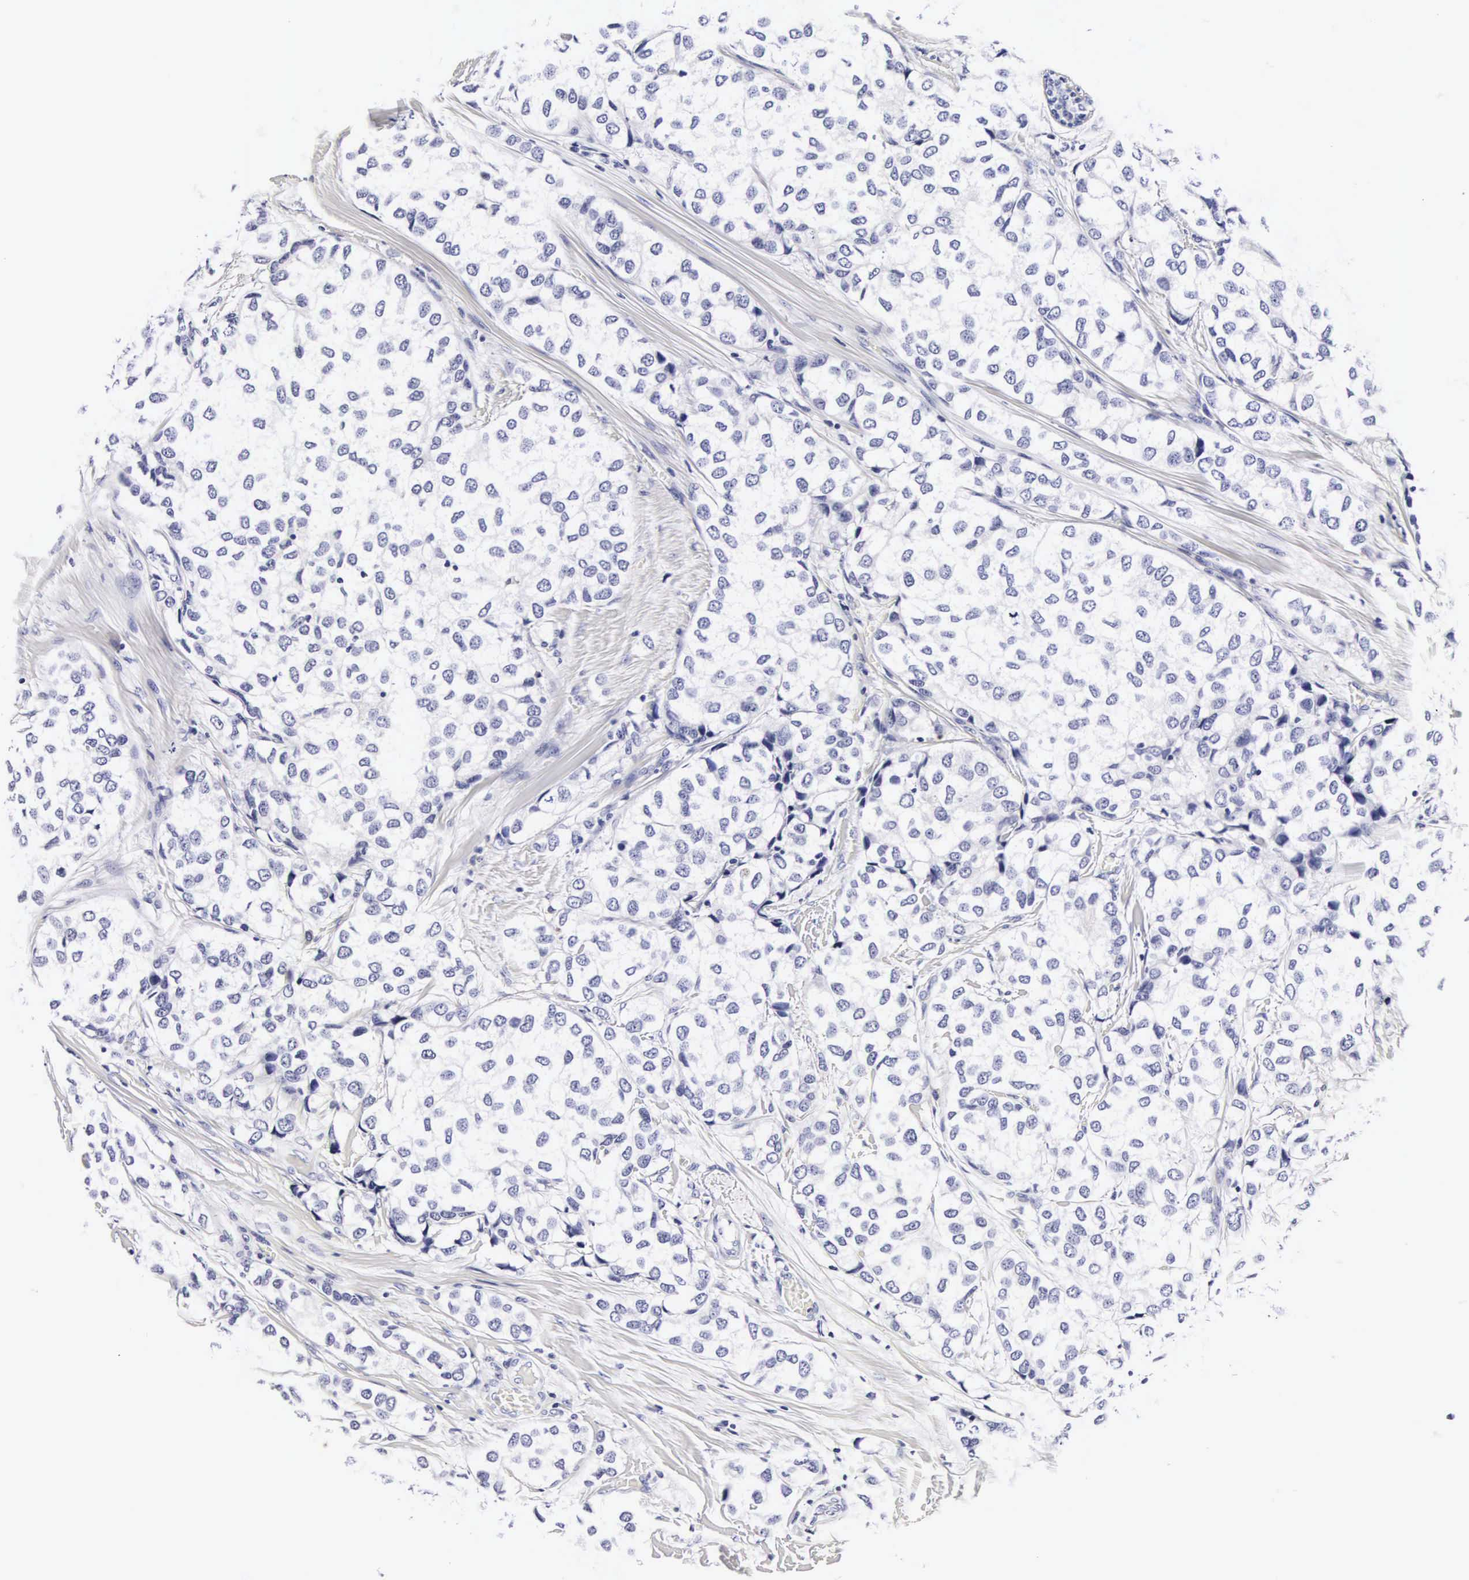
{"staining": {"intensity": "negative", "quantity": "none", "location": "none"}, "tissue": "breast cancer", "cell_type": "Tumor cells", "image_type": "cancer", "snomed": [{"axis": "morphology", "description": "Duct carcinoma"}, {"axis": "topography", "description": "Breast"}], "caption": "Tumor cells show no significant protein staining in breast intraductal carcinoma.", "gene": "RNASE6", "patient": {"sex": "female", "age": 68}}